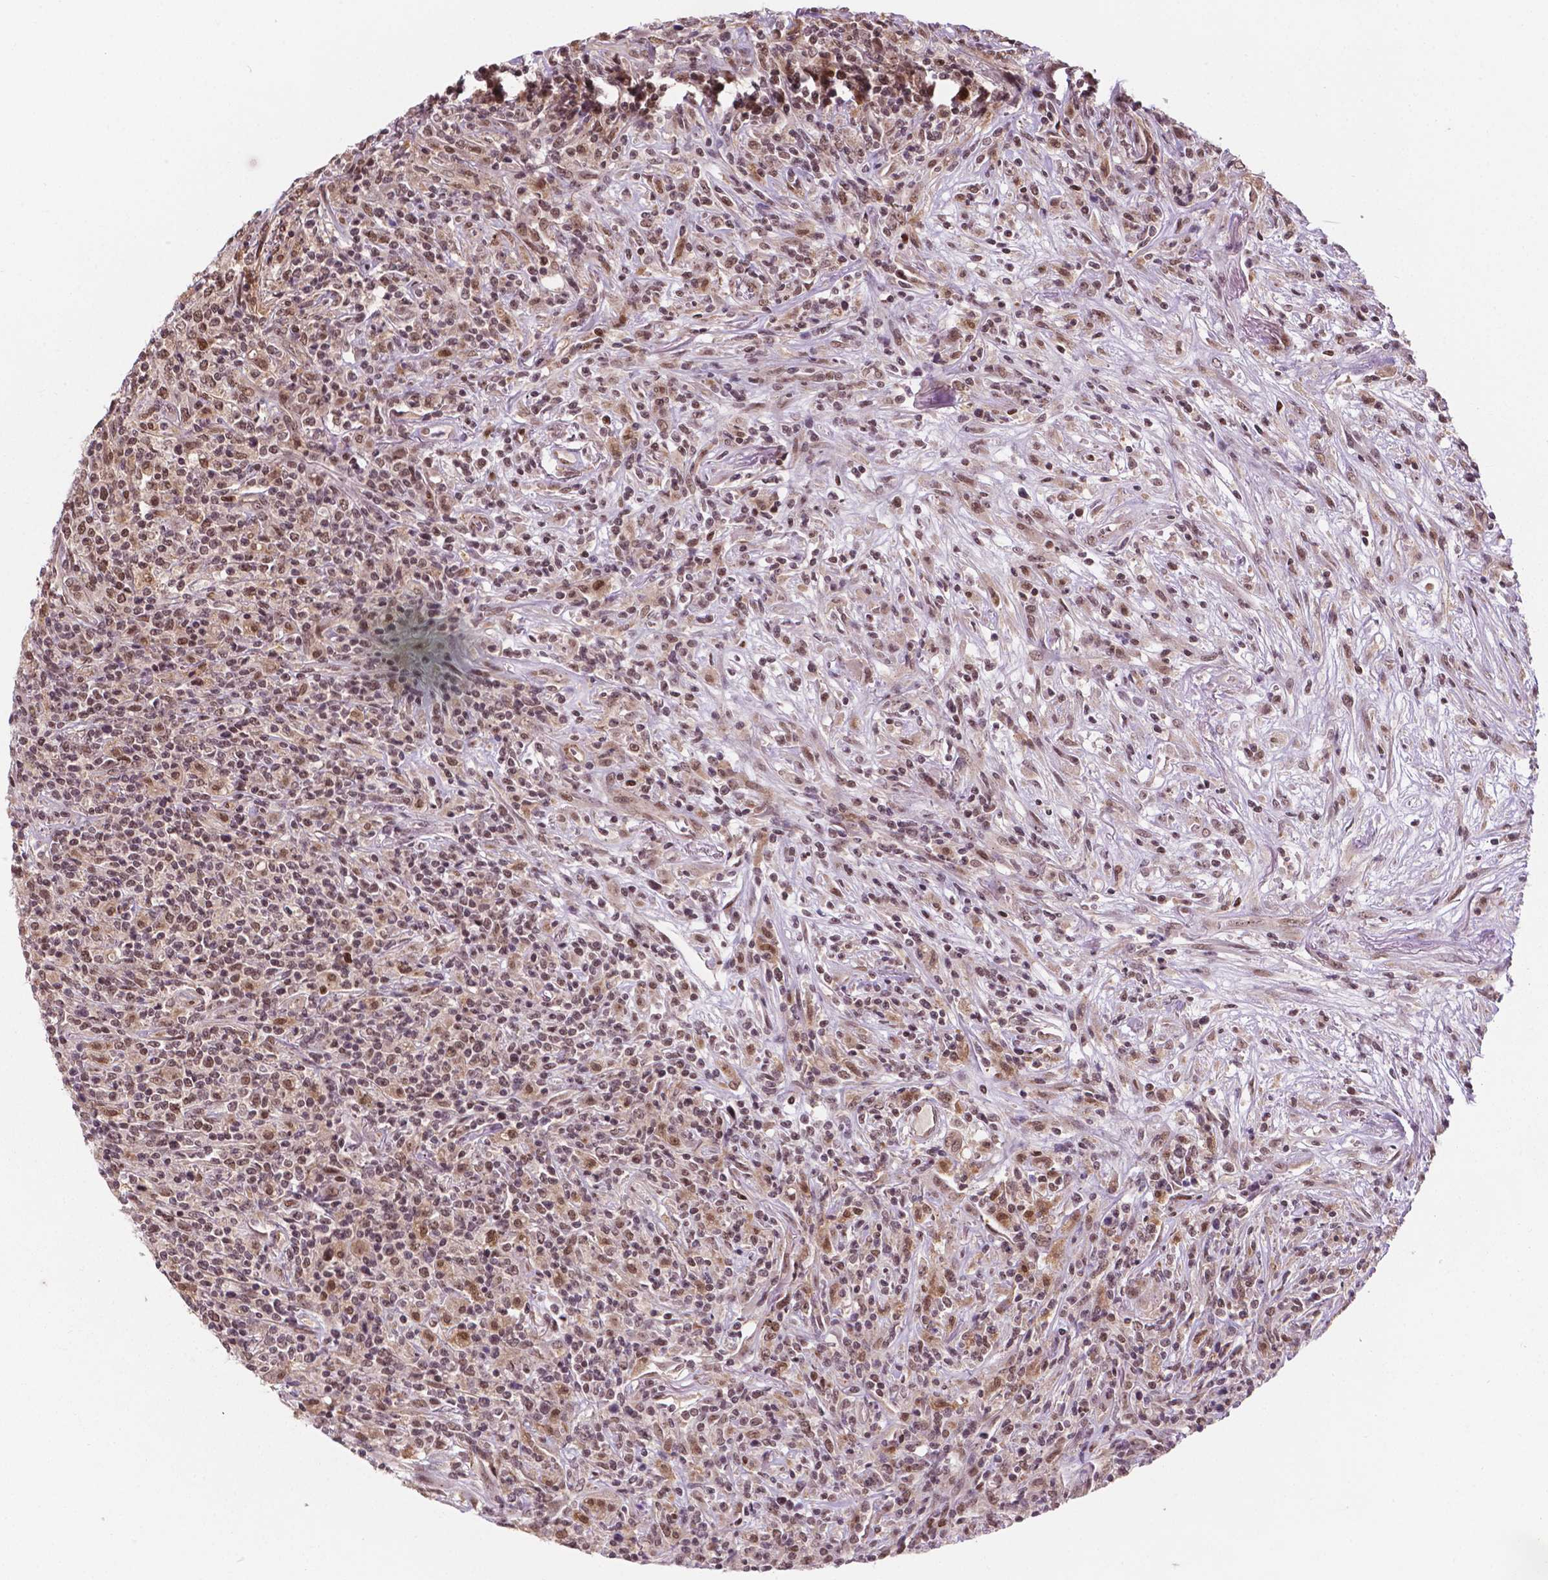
{"staining": {"intensity": "moderate", "quantity": "25%-75%", "location": "nuclear"}, "tissue": "lymphoma", "cell_type": "Tumor cells", "image_type": "cancer", "snomed": [{"axis": "morphology", "description": "Malignant lymphoma, non-Hodgkin's type, High grade"}, {"axis": "topography", "description": "Lung"}], "caption": "The photomicrograph demonstrates immunohistochemical staining of lymphoma. There is moderate nuclear staining is seen in about 25%-75% of tumor cells. (DAB (3,3'-diaminobenzidine) = brown stain, brightfield microscopy at high magnification).", "gene": "PER2", "patient": {"sex": "male", "age": 79}}